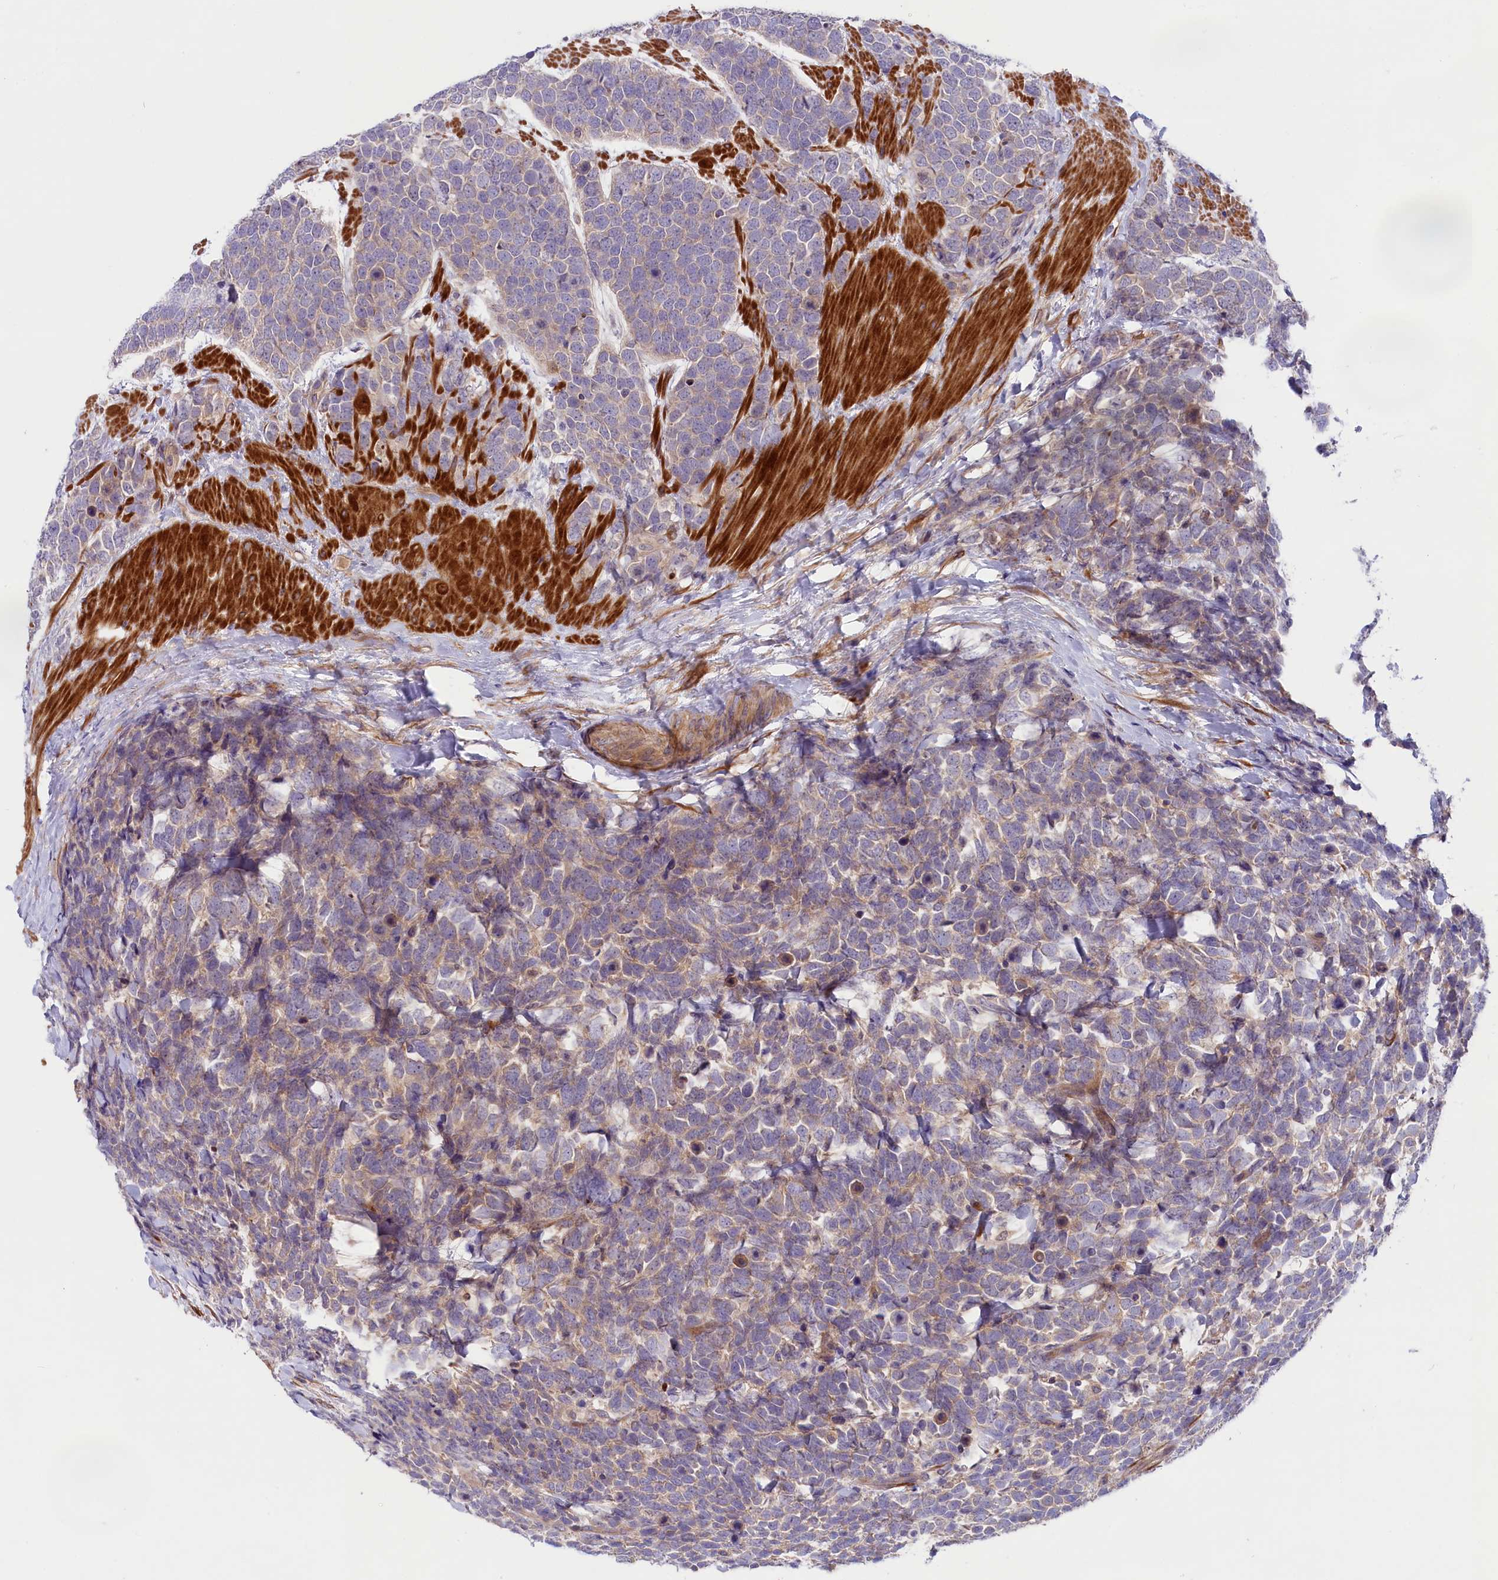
{"staining": {"intensity": "weak", "quantity": "<25%", "location": "cytoplasmic/membranous"}, "tissue": "urothelial cancer", "cell_type": "Tumor cells", "image_type": "cancer", "snomed": [{"axis": "morphology", "description": "Urothelial carcinoma, High grade"}, {"axis": "topography", "description": "Urinary bladder"}], "caption": "Tumor cells are negative for protein expression in human high-grade urothelial carcinoma.", "gene": "COG8", "patient": {"sex": "female", "age": 82}}